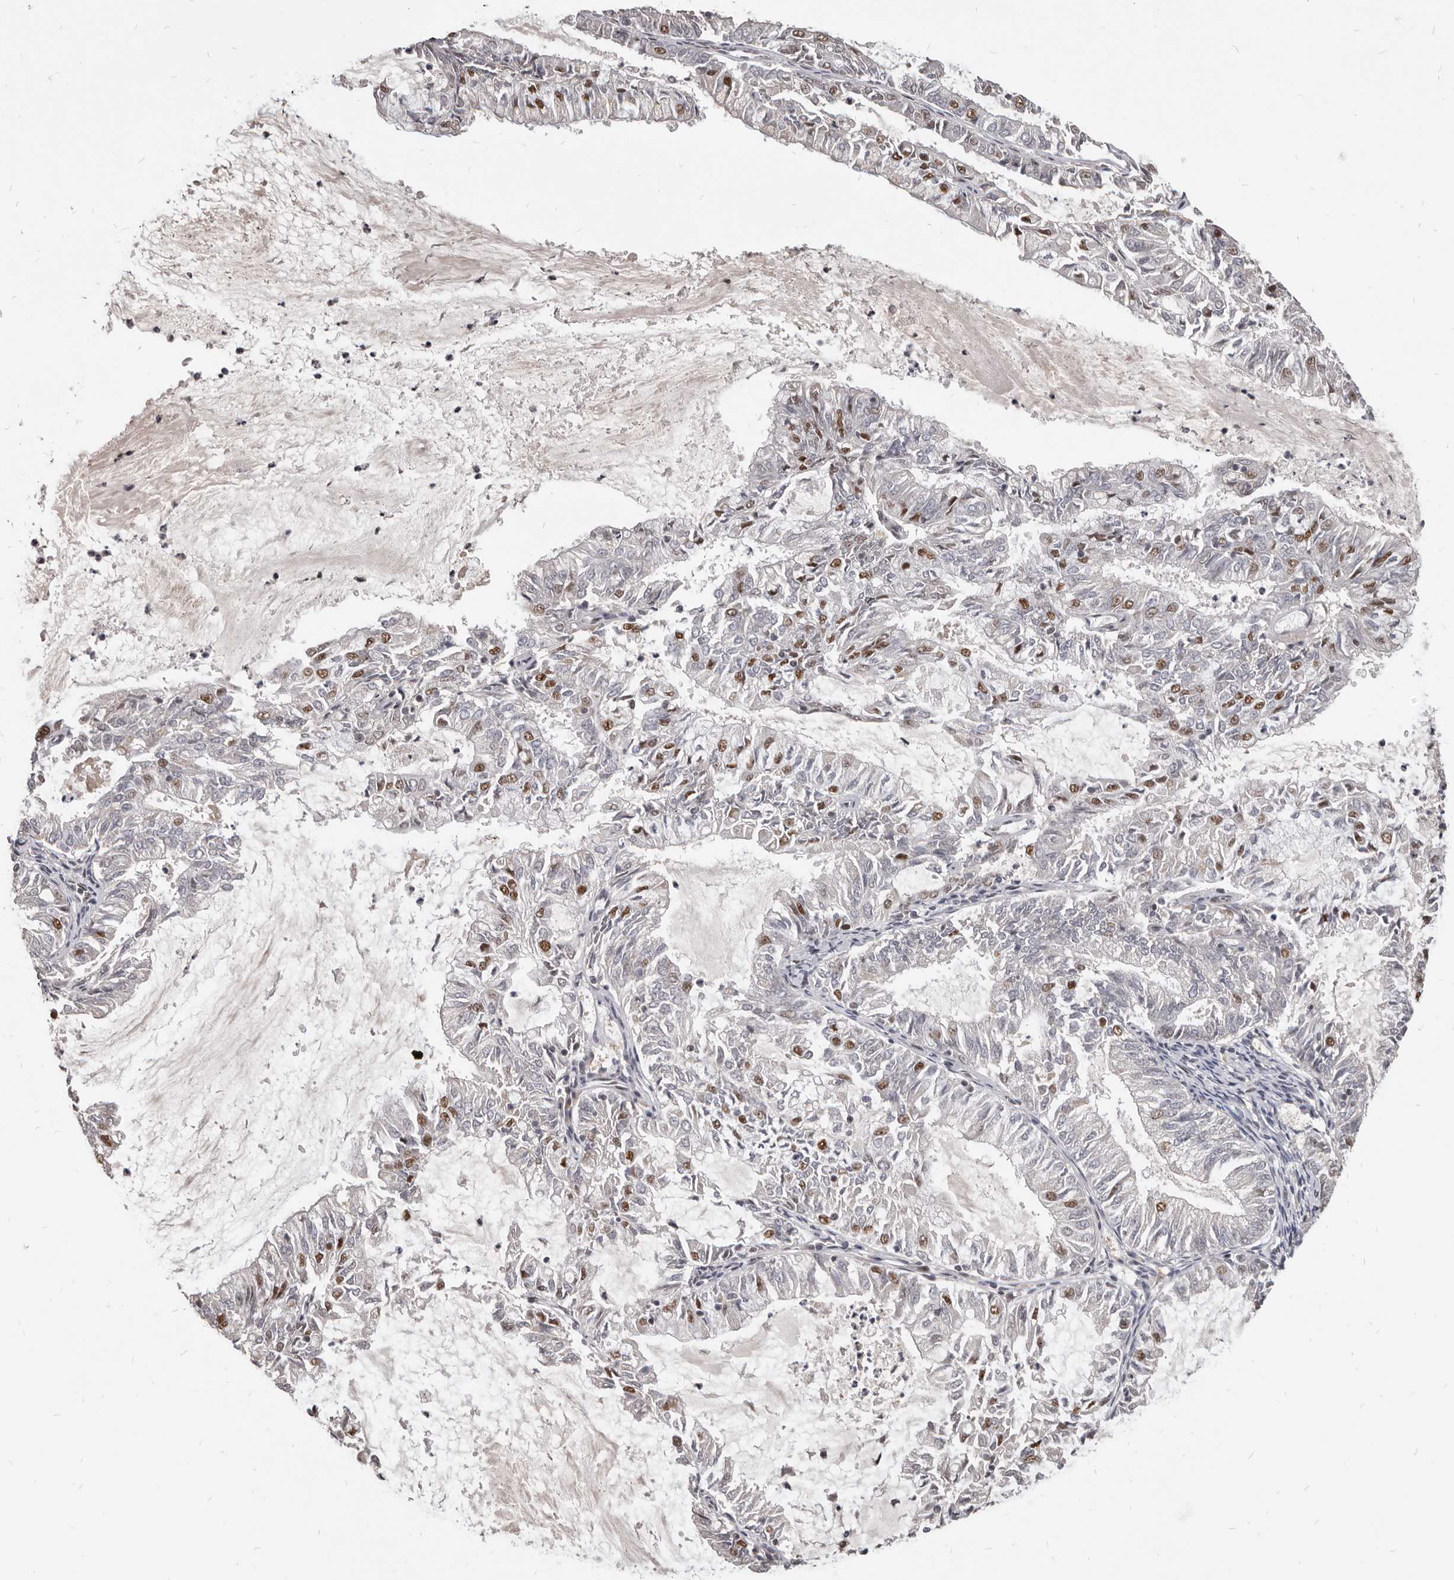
{"staining": {"intensity": "moderate", "quantity": "<25%", "location": "nuclear"}, "tissue": "endometrial cancer", "cell_type": "Tumor cells", "image_type": "cancer", "snomed": [{"axis": "morphology", "description": "Adenocarcinoma, NOS"}, {"axis": "topography", "description": "Endometrium"}], "caption": "Tumor cells demonstrate moderate nuclear expression in about <25% of cells in adenocarcinoma (endometrial).", "gene": "ATF5", "patient": {"sex": "female", "age": 57}}